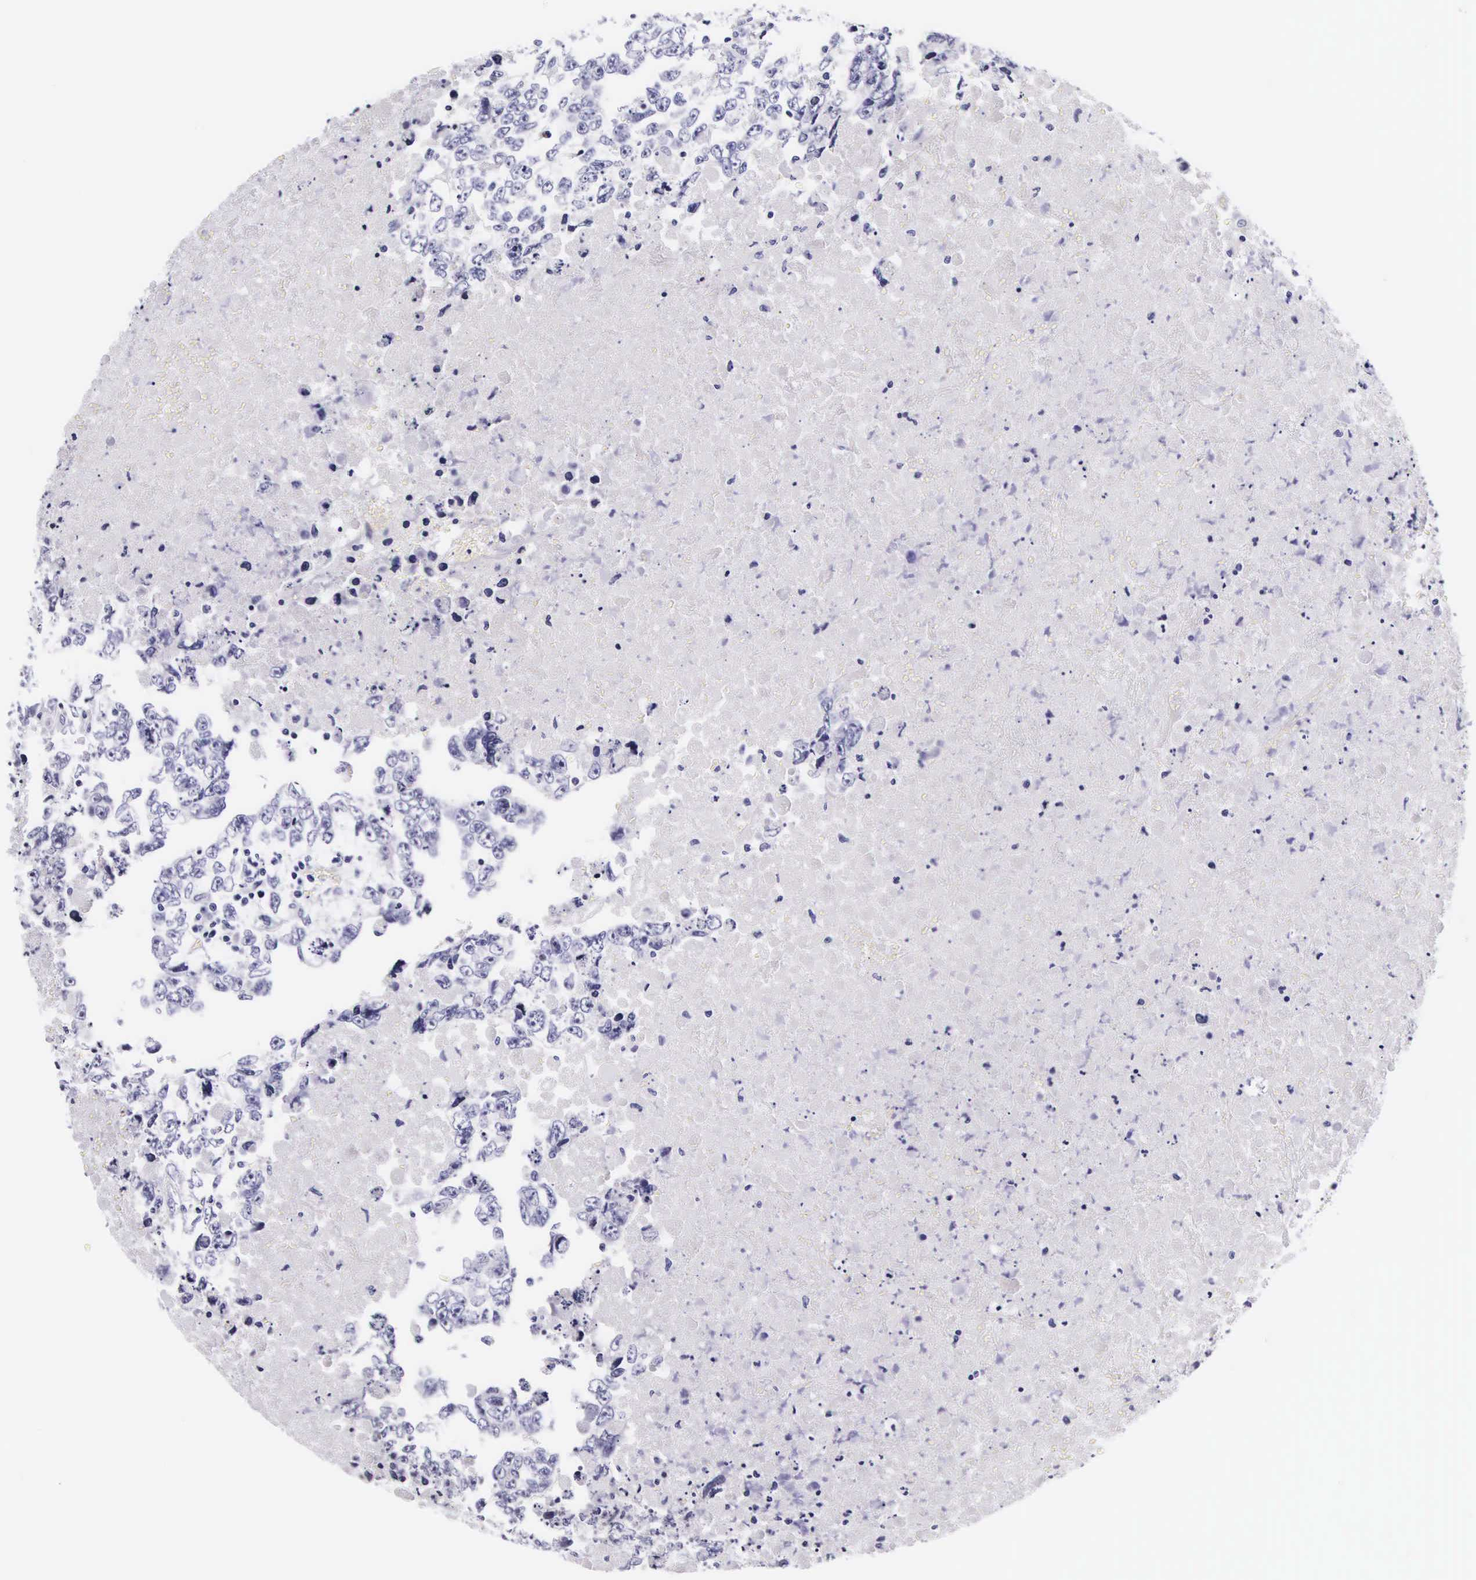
{"staining": {"intensity": "negative", "quantity": "none", "location": "none"}, "tissue": "testis cancer", "cell_type": "Tumor cells", "image_type": "cancer", "snomed": [{"axis": "morphology", "description": "Carcinoma, Embryonal, NOS"}, {"axis": "topography", "description": "Testis"}], "caption": "Tumor cells show no significant positivity in testis embryonal carcinoma. (DAB immunohistochemistry (IHC) with hematoxylin counter stain).", "gene": "UPRT", "patient": {"sex": "male", "age": 36}}